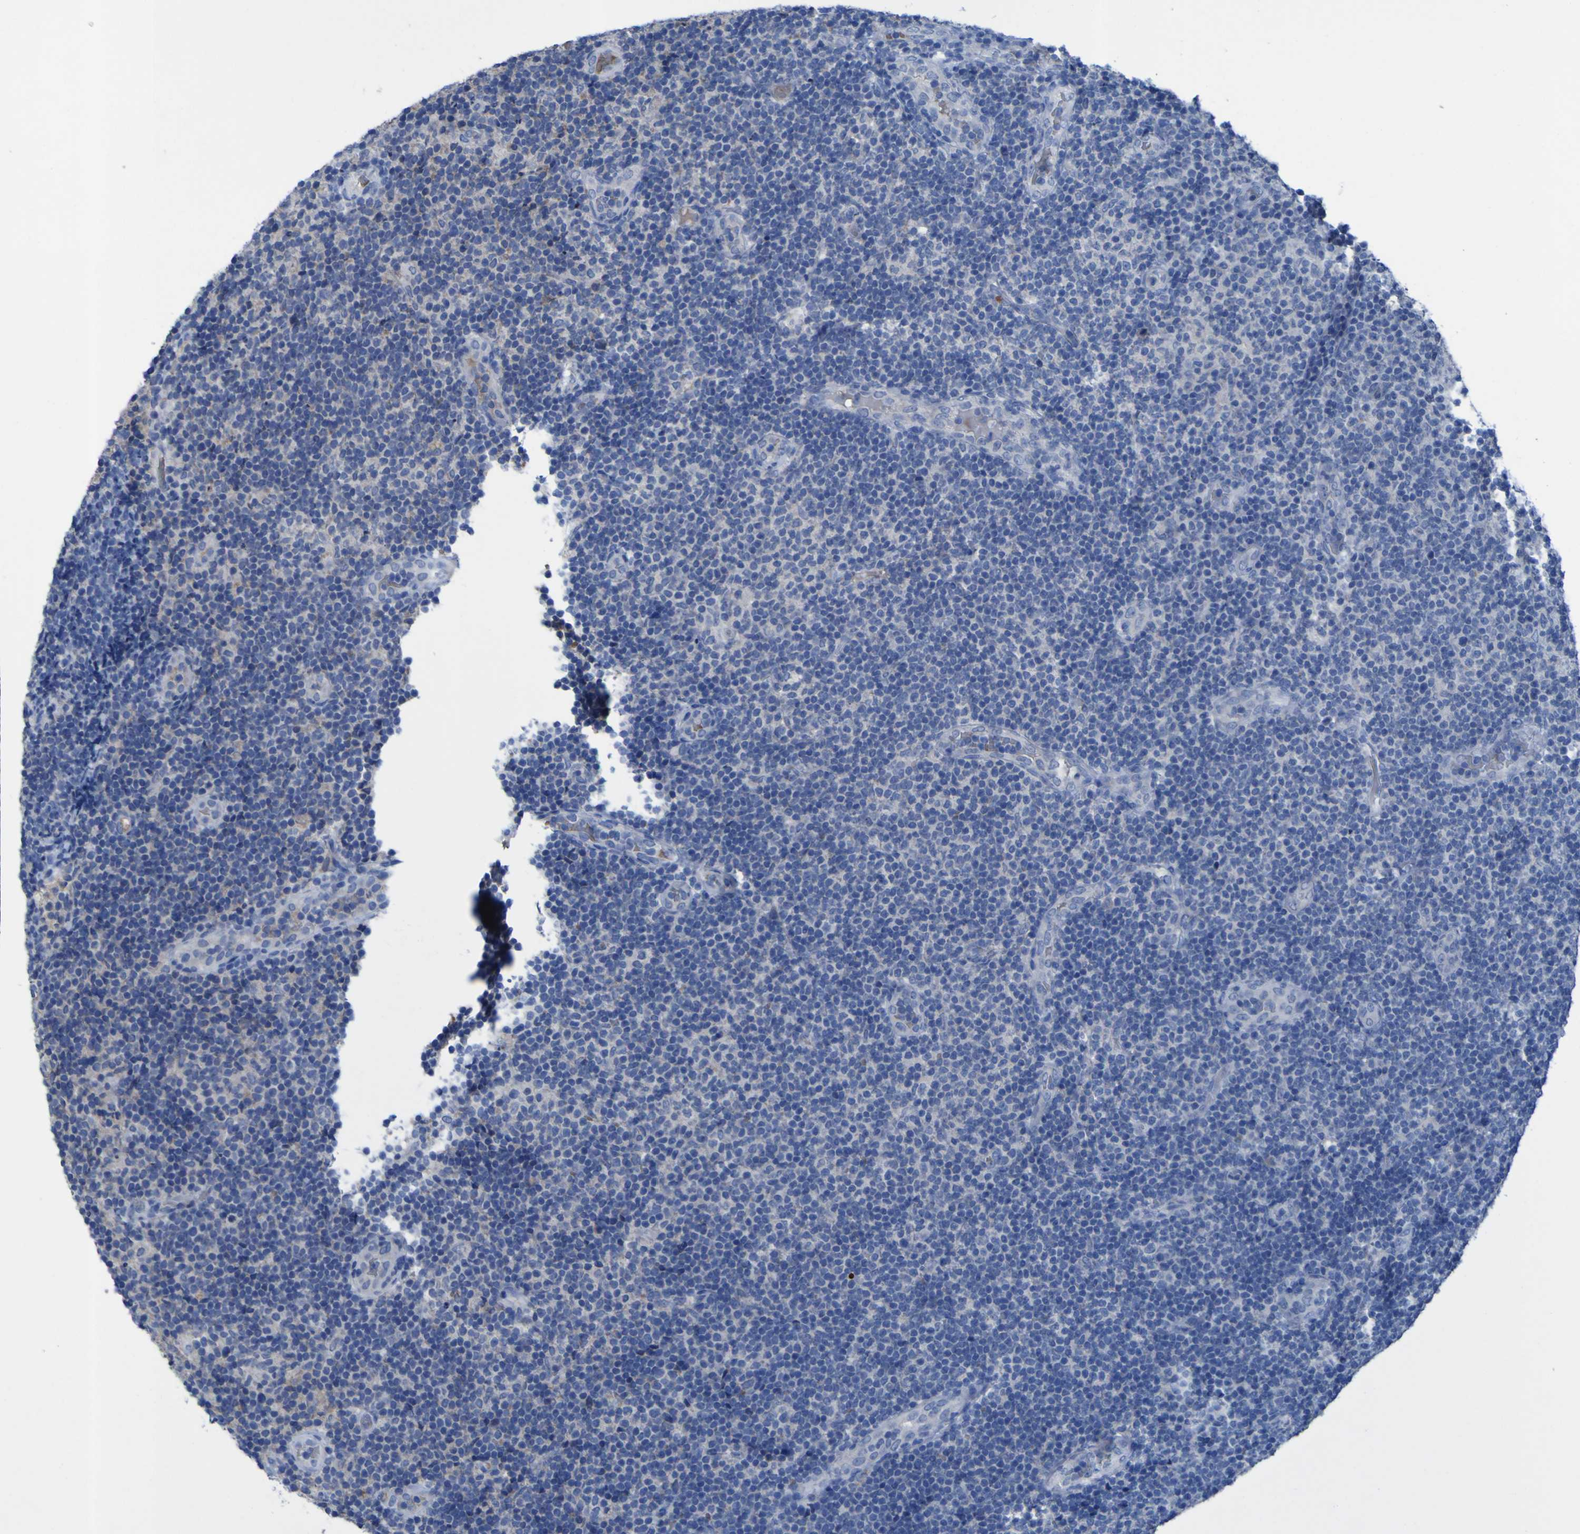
{"staining": {"intensity": "negative", "quantity": "none", "location": "none"}, "tissue": "lymphoma", "cell_type": "Tumor cells", "image_type": "cancer", "snomed": [{"axis": "morphology", "description": "Malignant lymphoma, non-Hodgkin's type, Low grade"}, {"axis": "topography", "description": "Lymph node"}], "caption": "High magnification brightfield microscopy of lymphoma stained with DAB (brown) and counterstained with hematoxylin (blue): tumor cells show no significant expression.", "gene": "SGK2", "patient": {"sex": "male", "age": 83}}